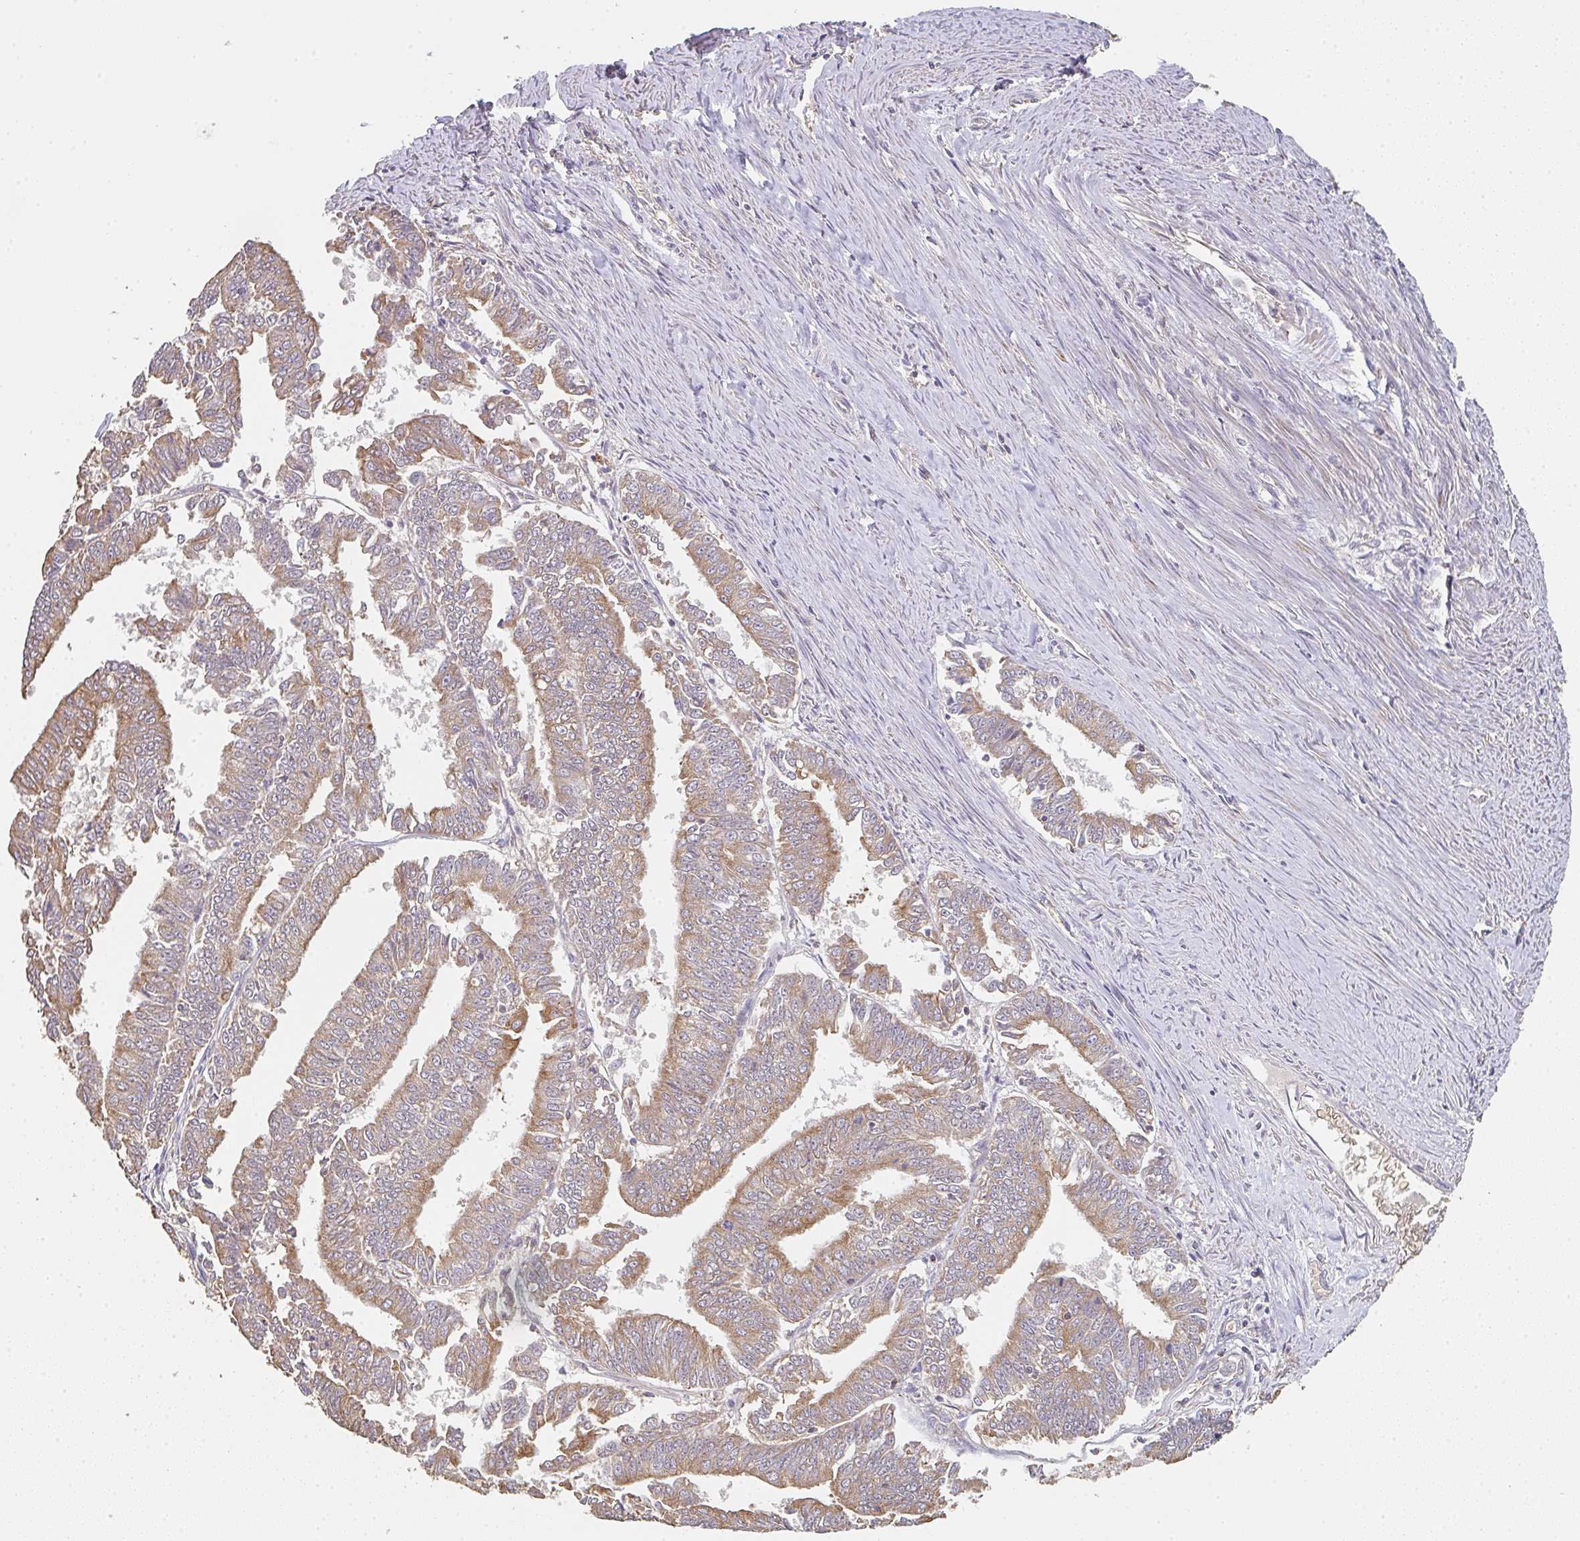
{"staining": {"intensity": "moderate", "quantity": ">75%", "location": "cytoplasmic/membranous"}, "tissue": "endometrial cancer", "cell_type": "Tumor cells", "image_type": "cancer", "snomed": [{"axis": "morphology", "description": "Adenocarcinoma, NOS"}, {"axis": "topography", "description": "Endometrium"}], "caption": "Protein analysis of endometrial adenocarcinoma tissue demonstrates moderate cytoplasmic/membranous positivity in approximately >75% of tumor cells.", "gene": "POLG", "patient": {"sex": "female", "age": 73}}